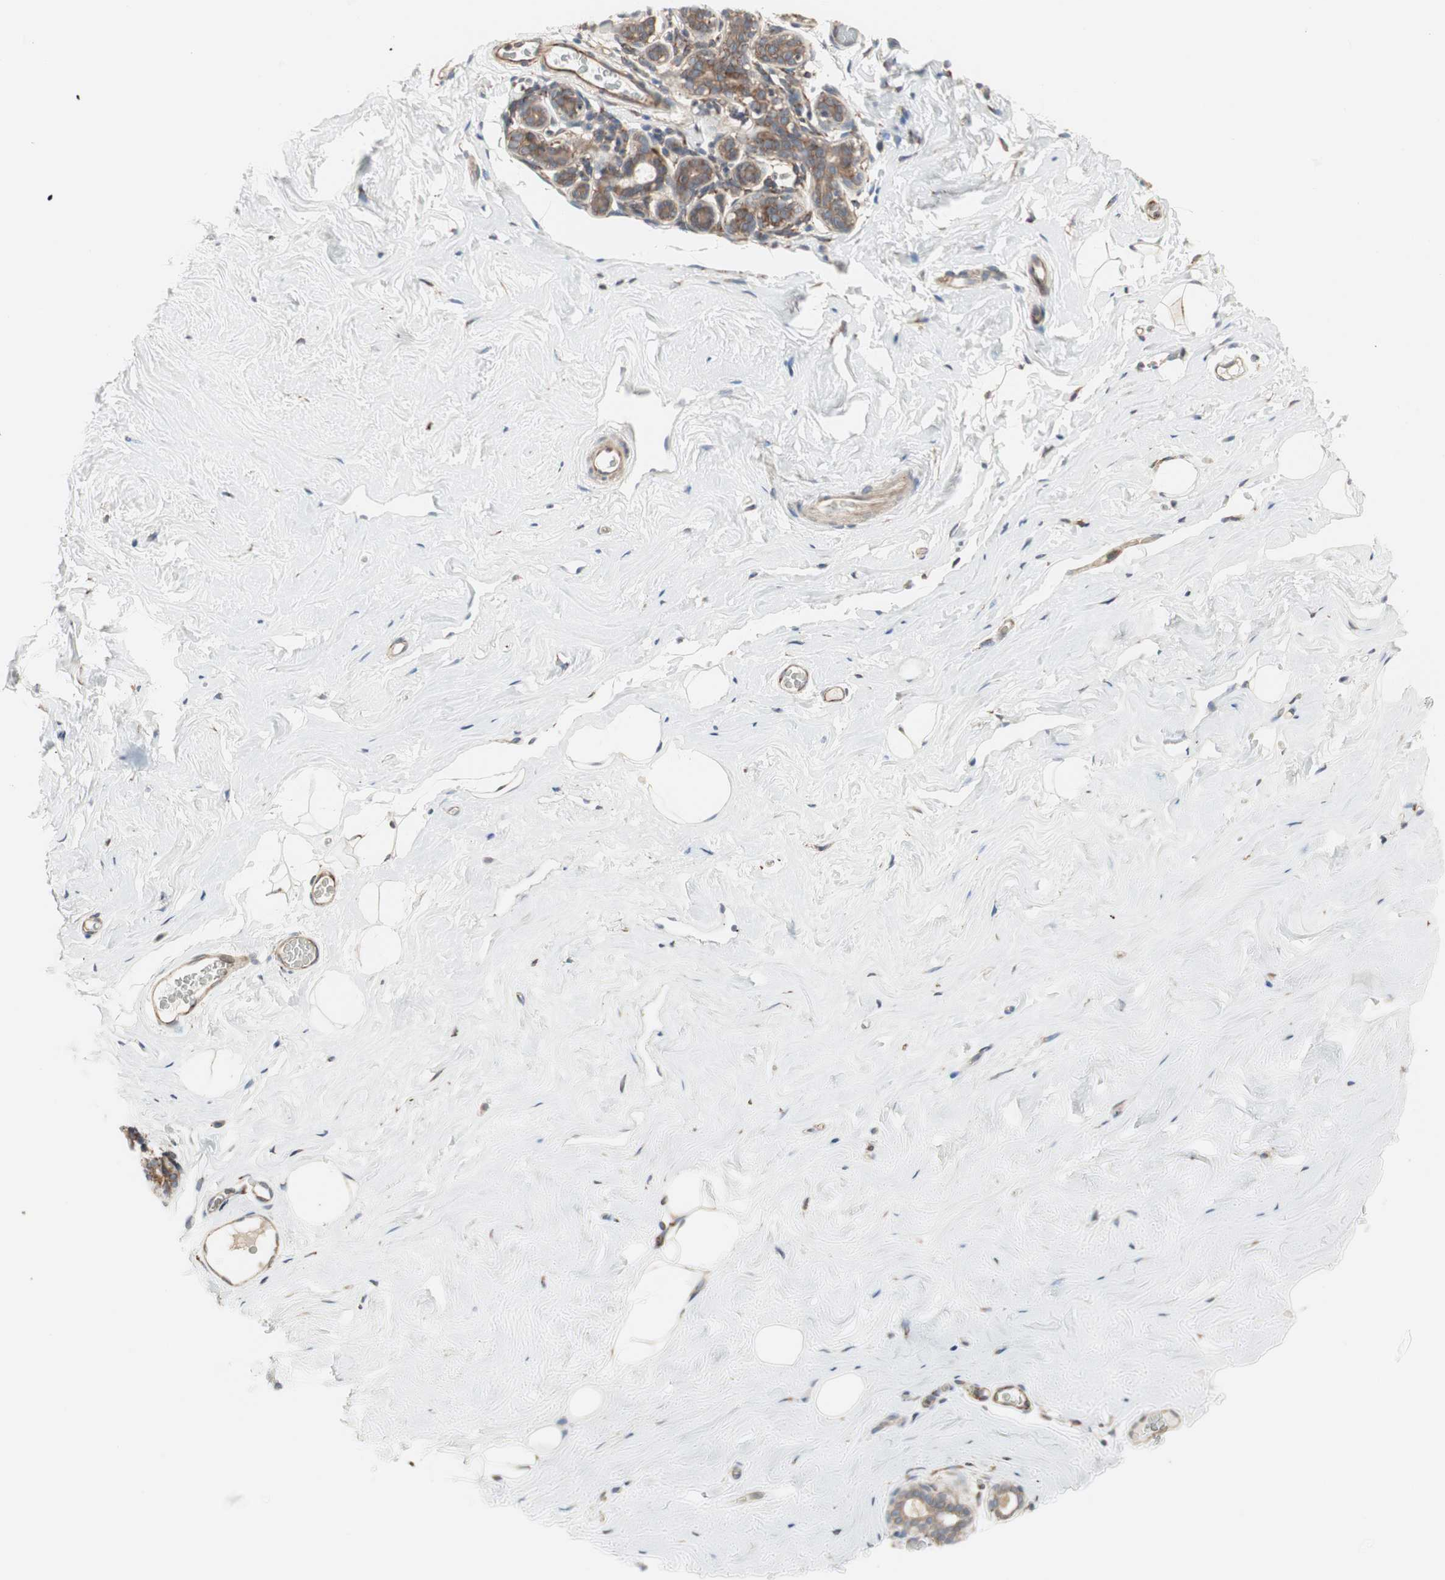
{"staining": {"intensity": "moderate", "quantity": ">75%", "location": "cytoplasmic/membranous"}, "tissue": "breast", "cell_type": "Glandular cells", "image_type": "normal", "snomed": [{"axis": "morphology", "description": "Normal tissue, NOS"}, {"axis": "topography", "description": "Breast"}], "caption": "A brown stain shows moderate cytoplasmic/membranous staining of a protein in glandular cells of unremarkable breast.", "gene": "H6PD", "patient": {"sex": "female", "age": 75}}